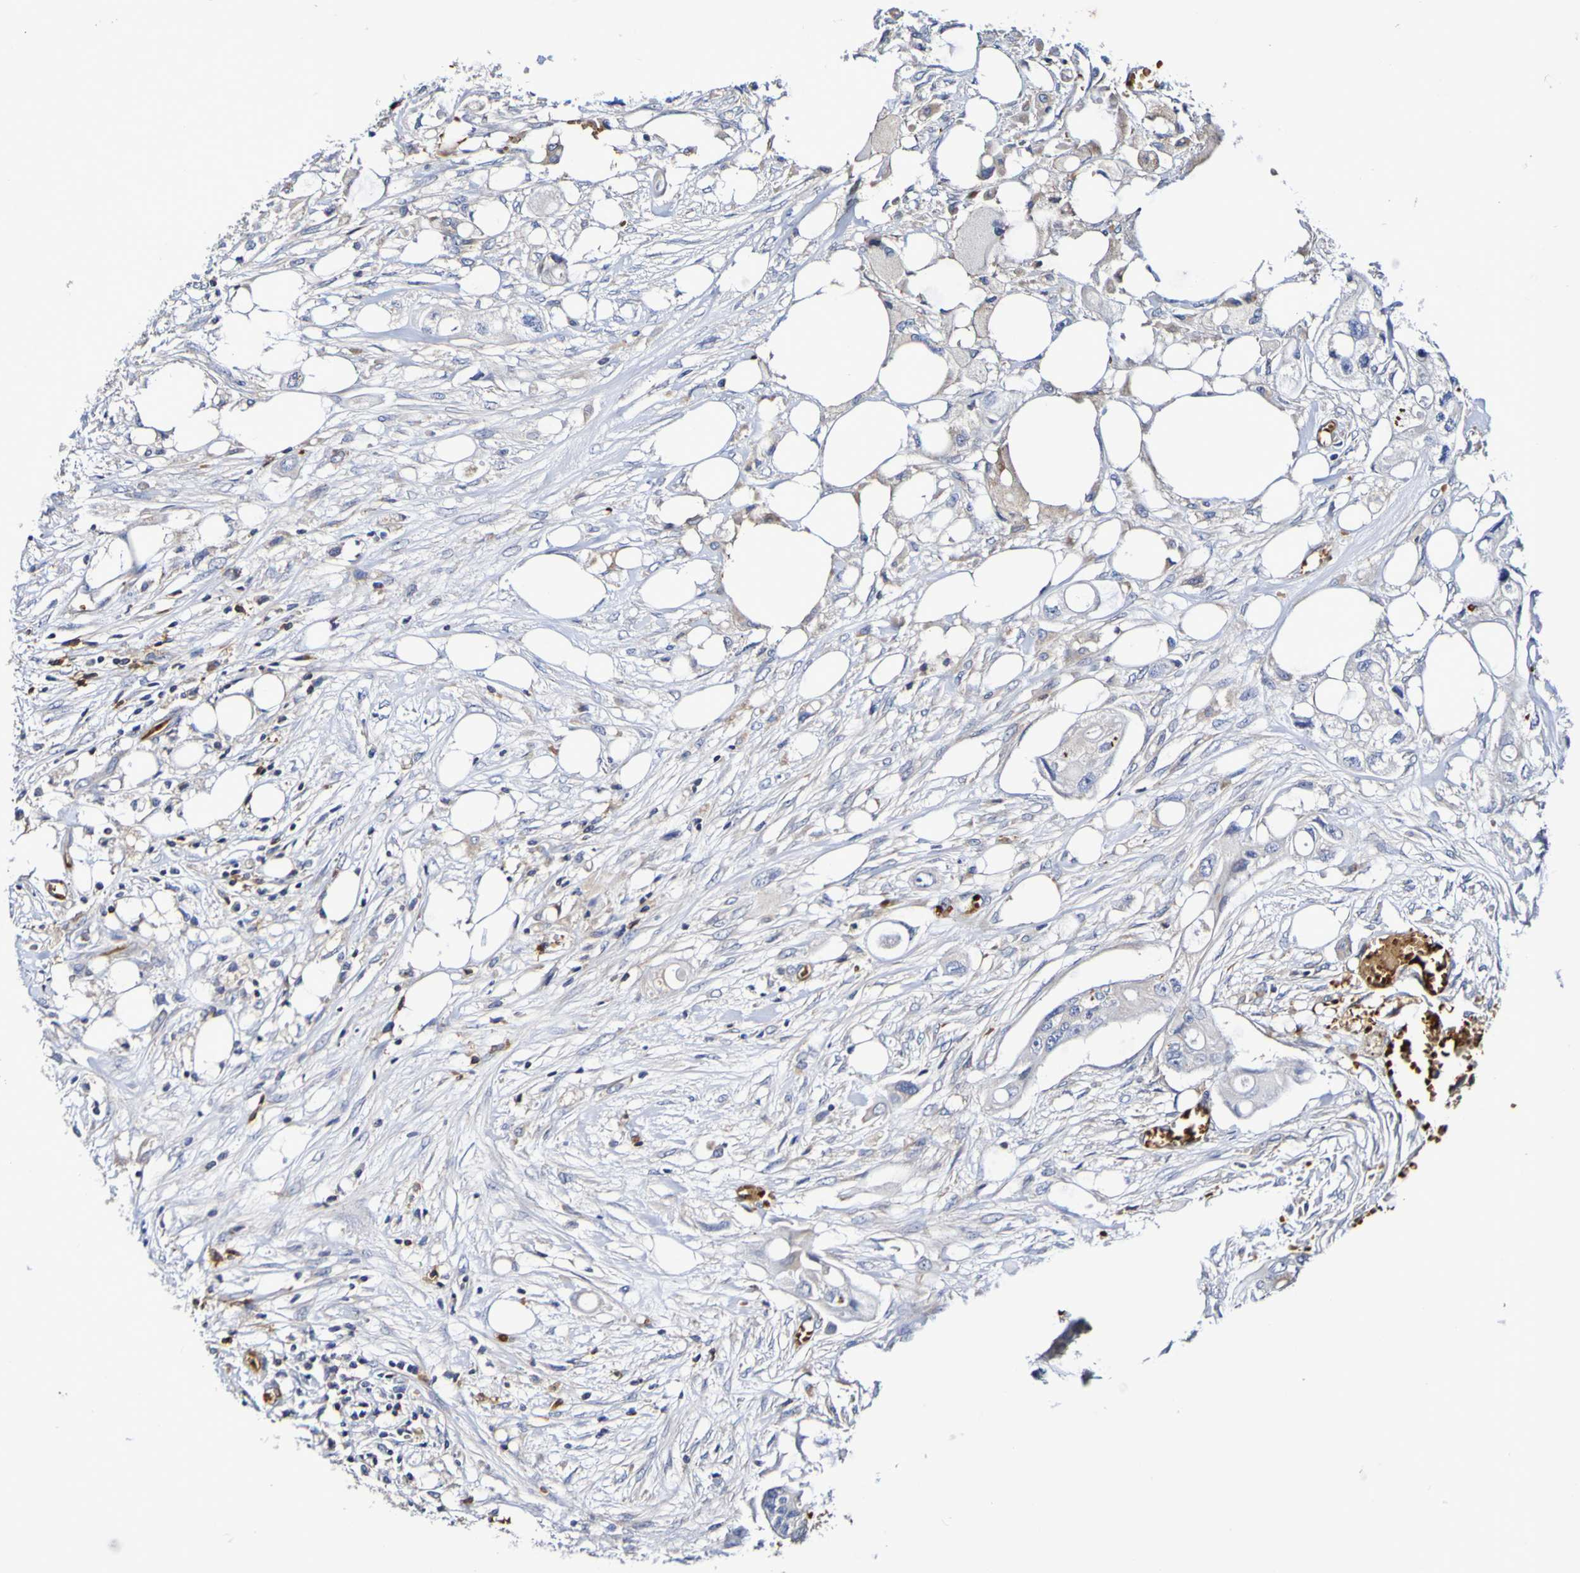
{"staining": {"intensity": "negative", "quantity": "none", "location": "none"}, "tissue": "colorectal cancer", "cell_type": "Tumor cells", "image_type": "cancer", "snomed": [{"axis": "morphology", "description": "Adenocarcinoma, NOS"}, {"axis": "topography", "description": "Colon"}], "caption": "Immunohistochemical staining of human colorectal cancer exhibits no significant positivity in tumor cells. (DAB (3,3'-diaminobenzidine) immunohistochemistry (IHC), high magnification).", "gene": "WNT4", "patient": {"sex": "female", "age": 57}}